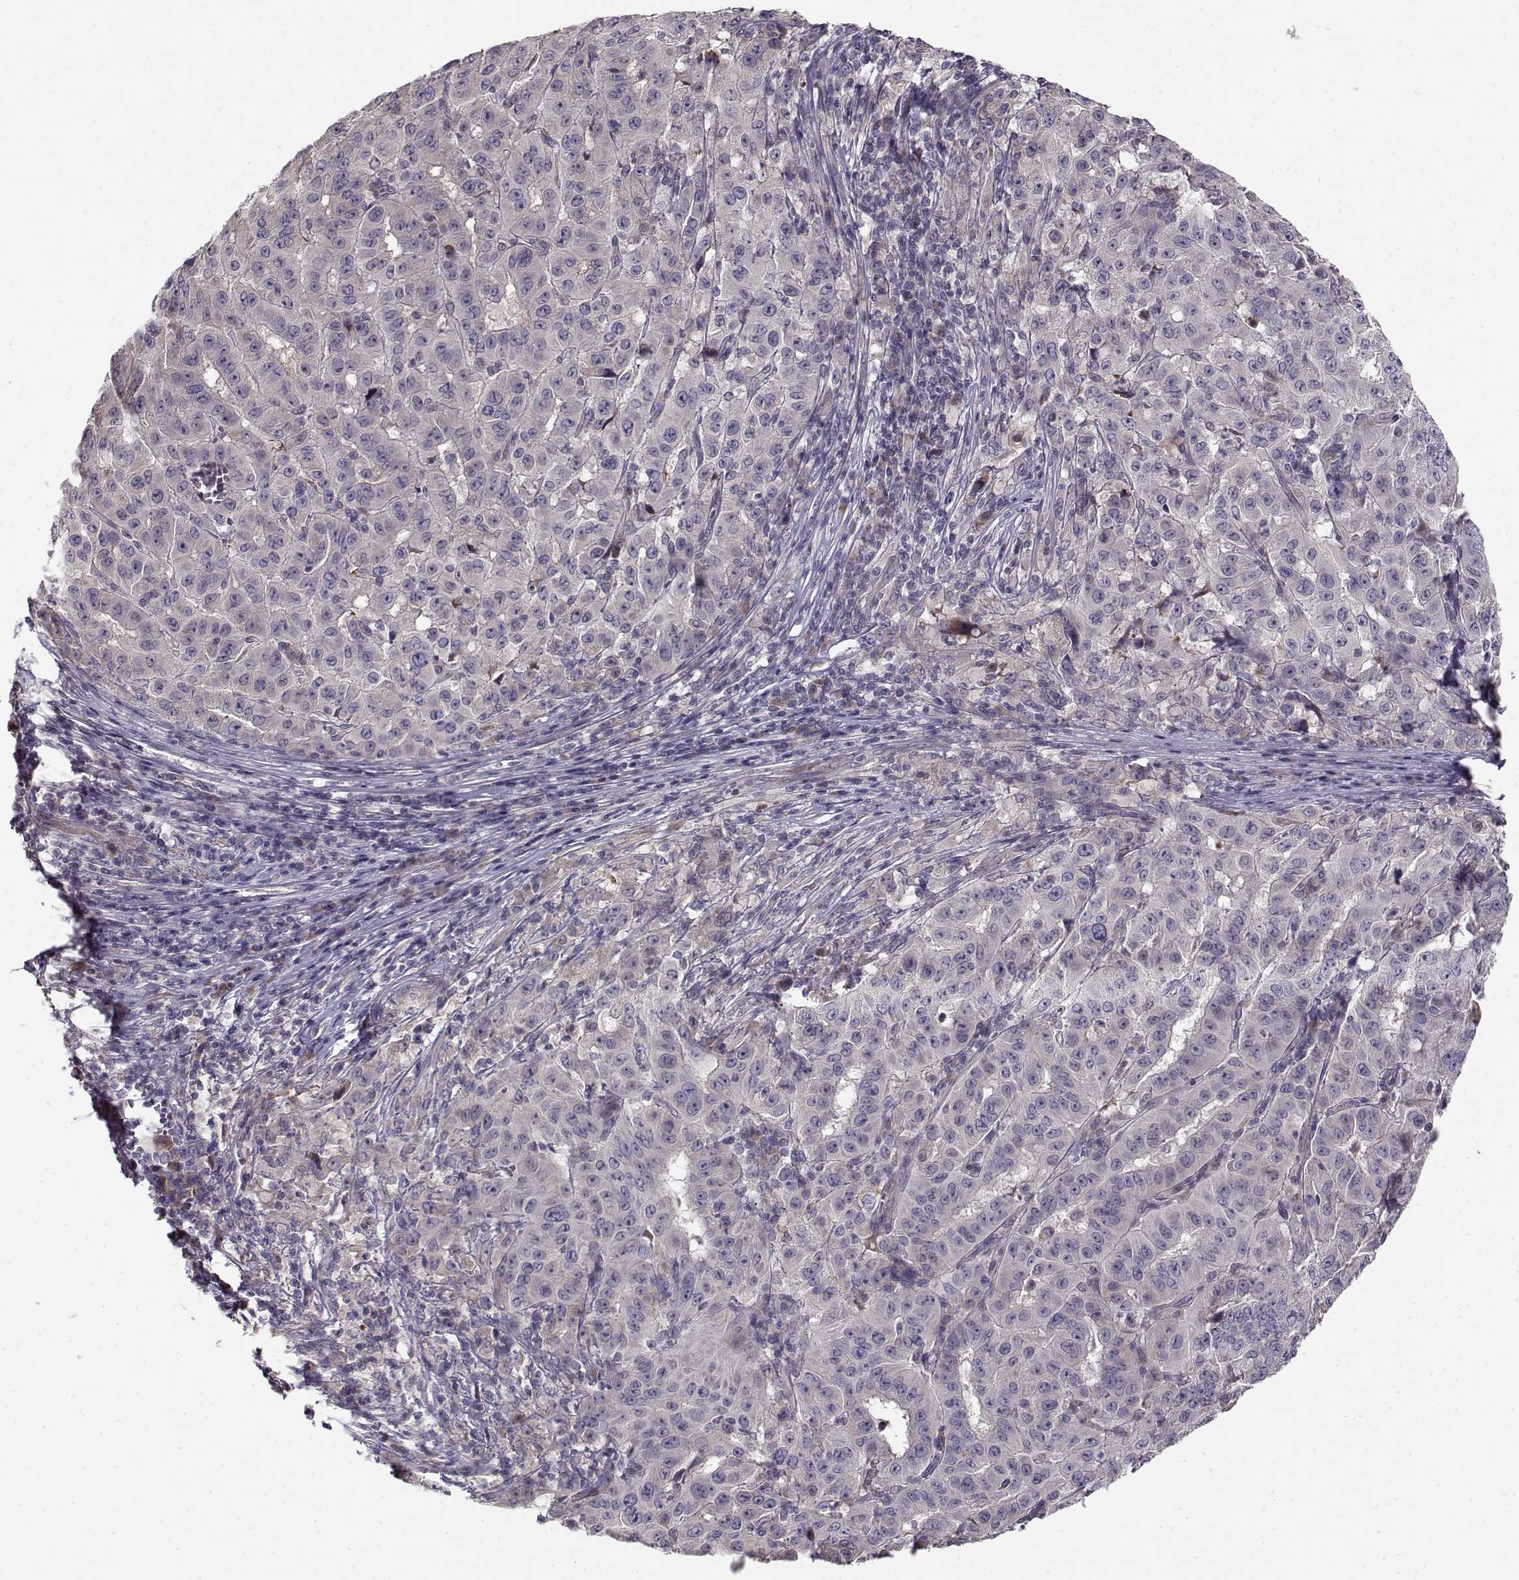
{"staining": {"intensity": "negative", "quantity": "none", "location": "none"}, "tissue": "pancreatic cancer", "cell_type": "Tumor cells", "image_type": "cancer", "snomed": [{"axis": "morphology", "description": "Adenocarcinoma, NOS"}, {"axis": "topography", "description": "Pancreas"}], "caption": "Tumor cells show no significant protein staining in adenocarcinoma (pancreatic).", "gene": "ENTPD8", "patient": {"sex": "male", "age": 63}}